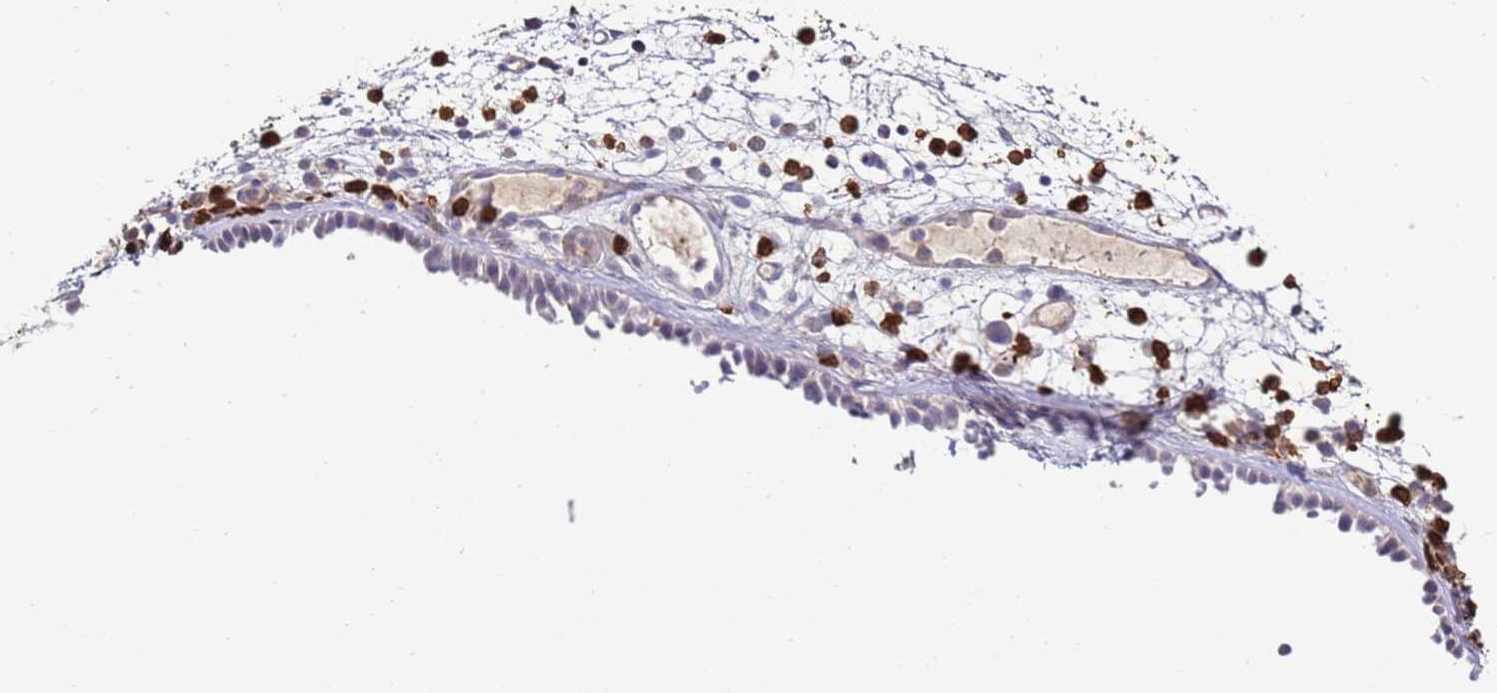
{"staining": {"intensity": "negative", "quantity": "none", "location": "none"}, "tissue": "nasopharynx", "cell_type": "Respiratory epithelial cells", "image_type": "normal", "snomed": [{"axis": "morphology", "description": "Normal tissue, NOS"}, {"axis": "morphology", "description": "Inflammation, NOS"}, {"axis": "morphology", "description": "Malignant melanoma, Metastatic site"}, {"axis": "topography", "description": "Nasopharynx"}], "caption": "This is an IHC micrograph of normal human nasopharynx. There is no expression in respiratory epithelial cells.", "gene": "IL2RG", "patient": {"sex": "male", "age": 70}}